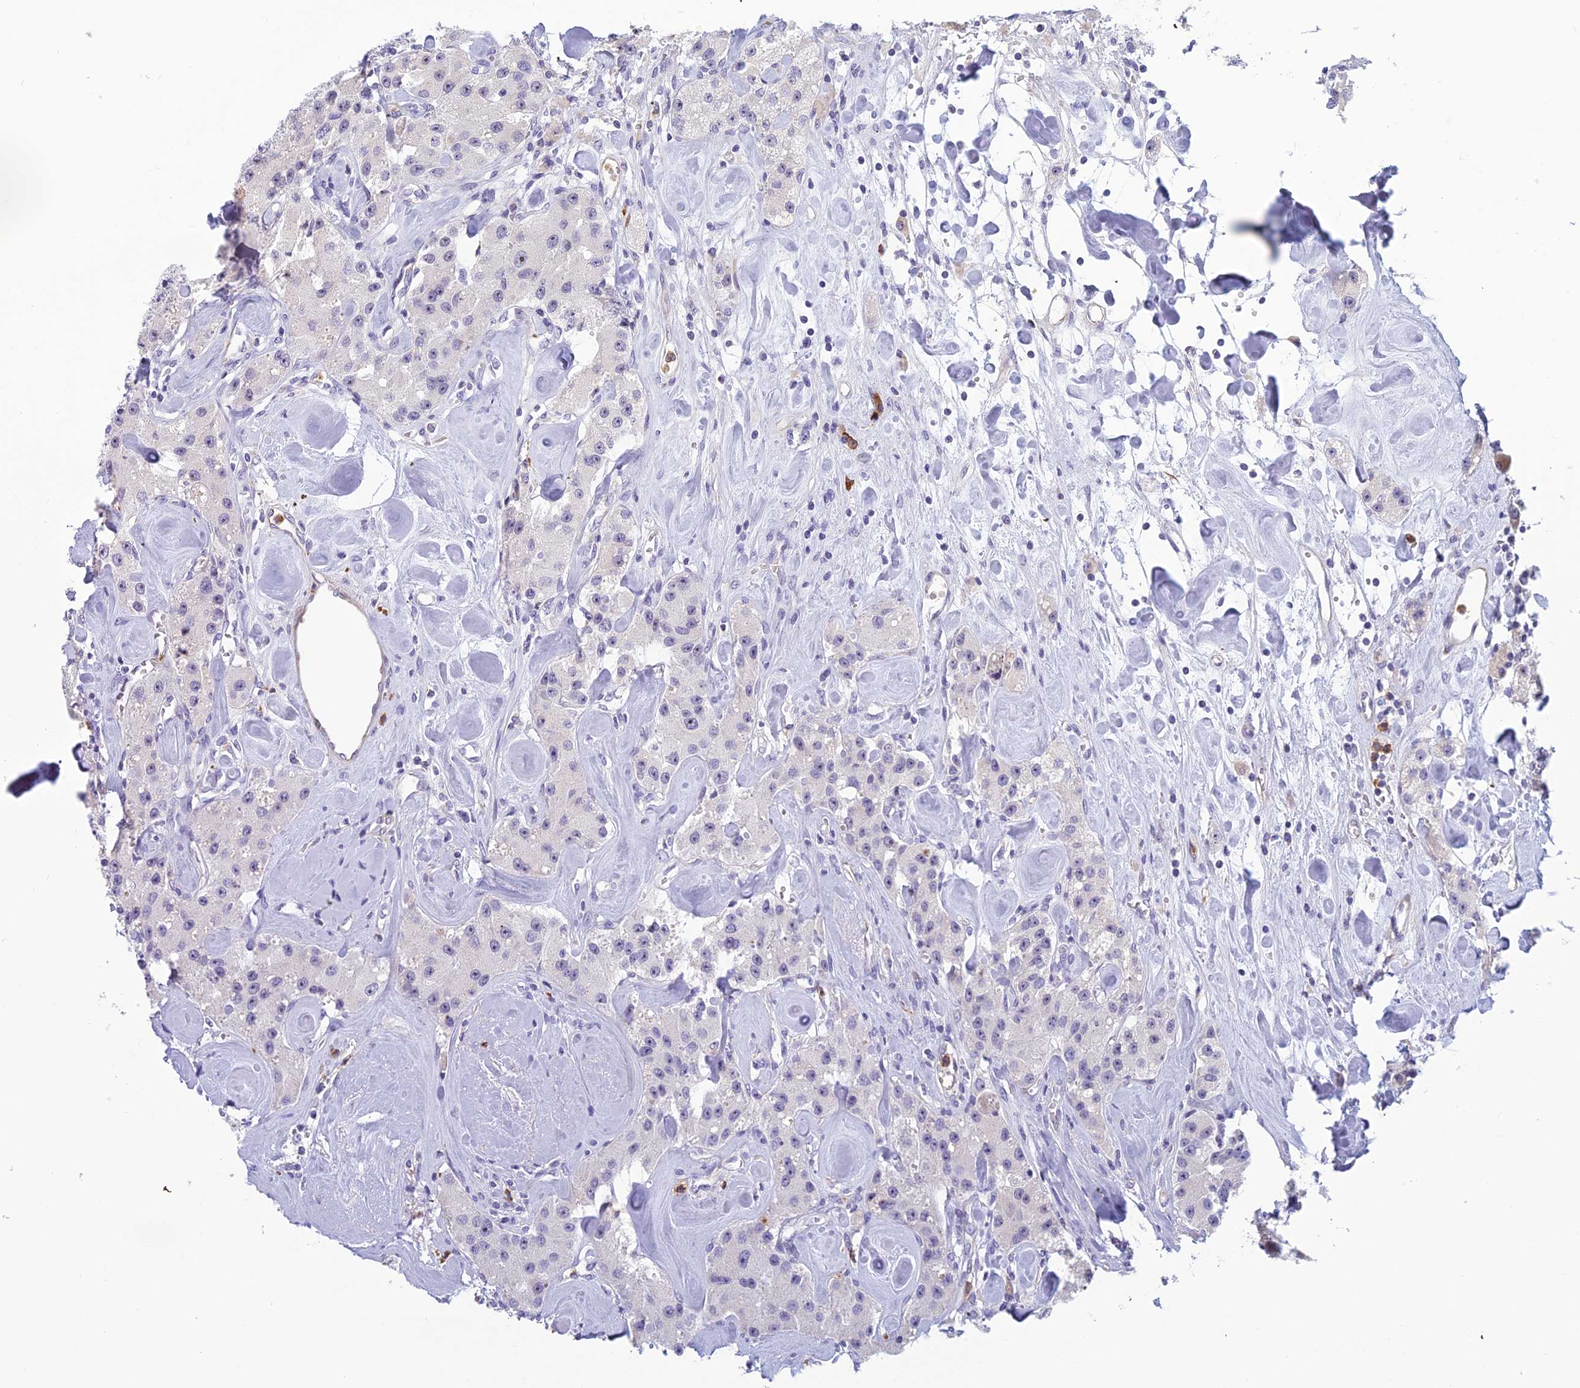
{"staining": {"intensity": "negative", "quantity": "none", "location": "none"}, "tissue": "carcinoid", "cell_type": "Tumor cells", "image_type": "cancer", "snomed": [{"axis": "morphology", "description": "Carcinoid, malignant, NOS"}, {"axis": "topography", "description": "Pancreas"}], "caption": "This is an IHC micrograph of human carcinoid (malignant). There is no positivity in tumor cells.", "gene": "NOC2L", "patient": {"sex": "male", "age": 41}}